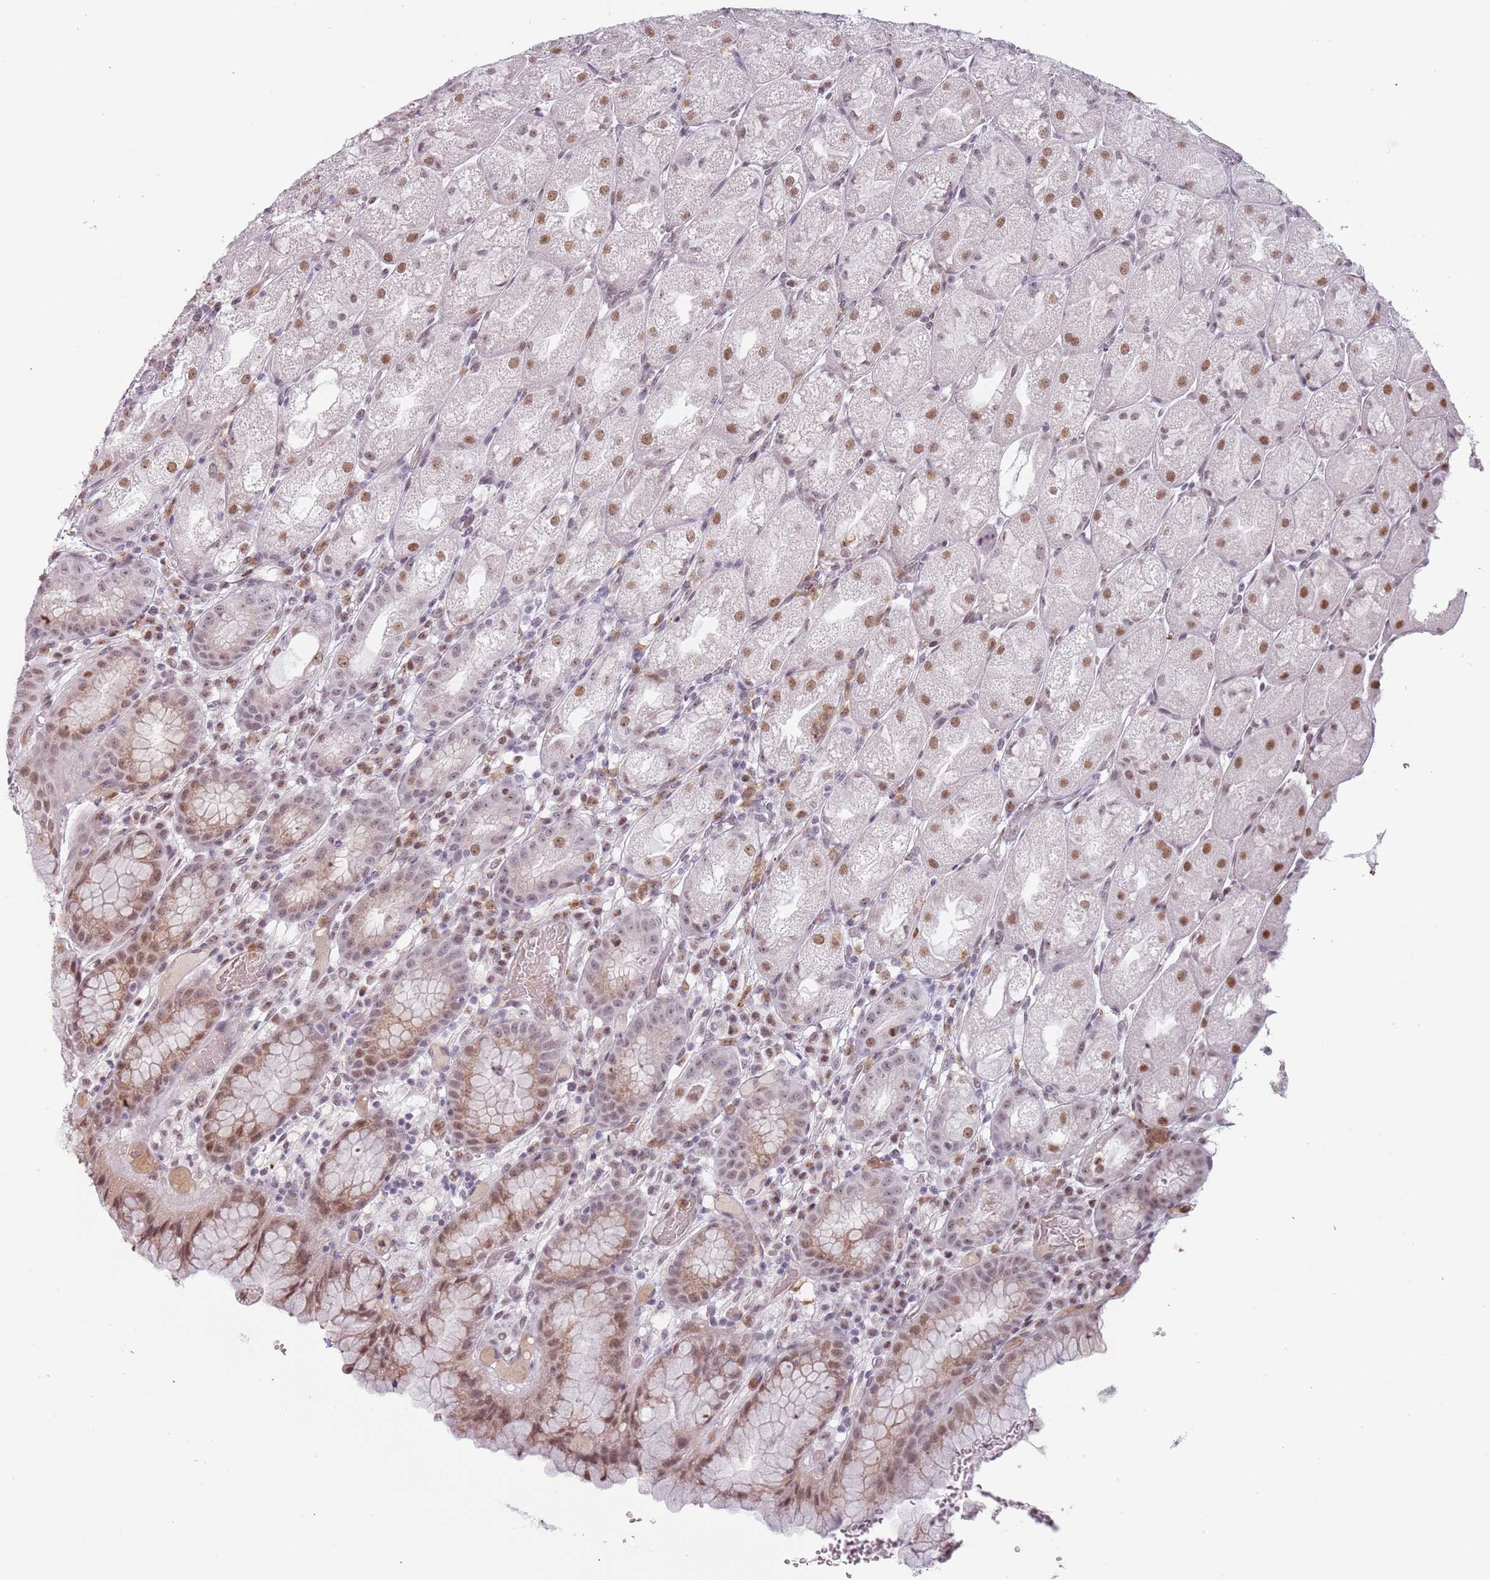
{"staining": {"intensity": "moderate", "quantity": ">75%", "location": "nuclear"}, "tissue": "stomach", "cell_type": "Glandular cells", "image_type": "normal", "snomed": [{"axis": "morphology", "description": "Normal tissue, NOS"}, {"axis": "topography", "description": "Stomach, upper"}], "caption": "Protein expression analysis of unremarkable human stomach reveals moderate nuclear staining in about >75% of glandular cells.", "gene": "REXO4", "patient": {"sex": "male", "age": 52}}